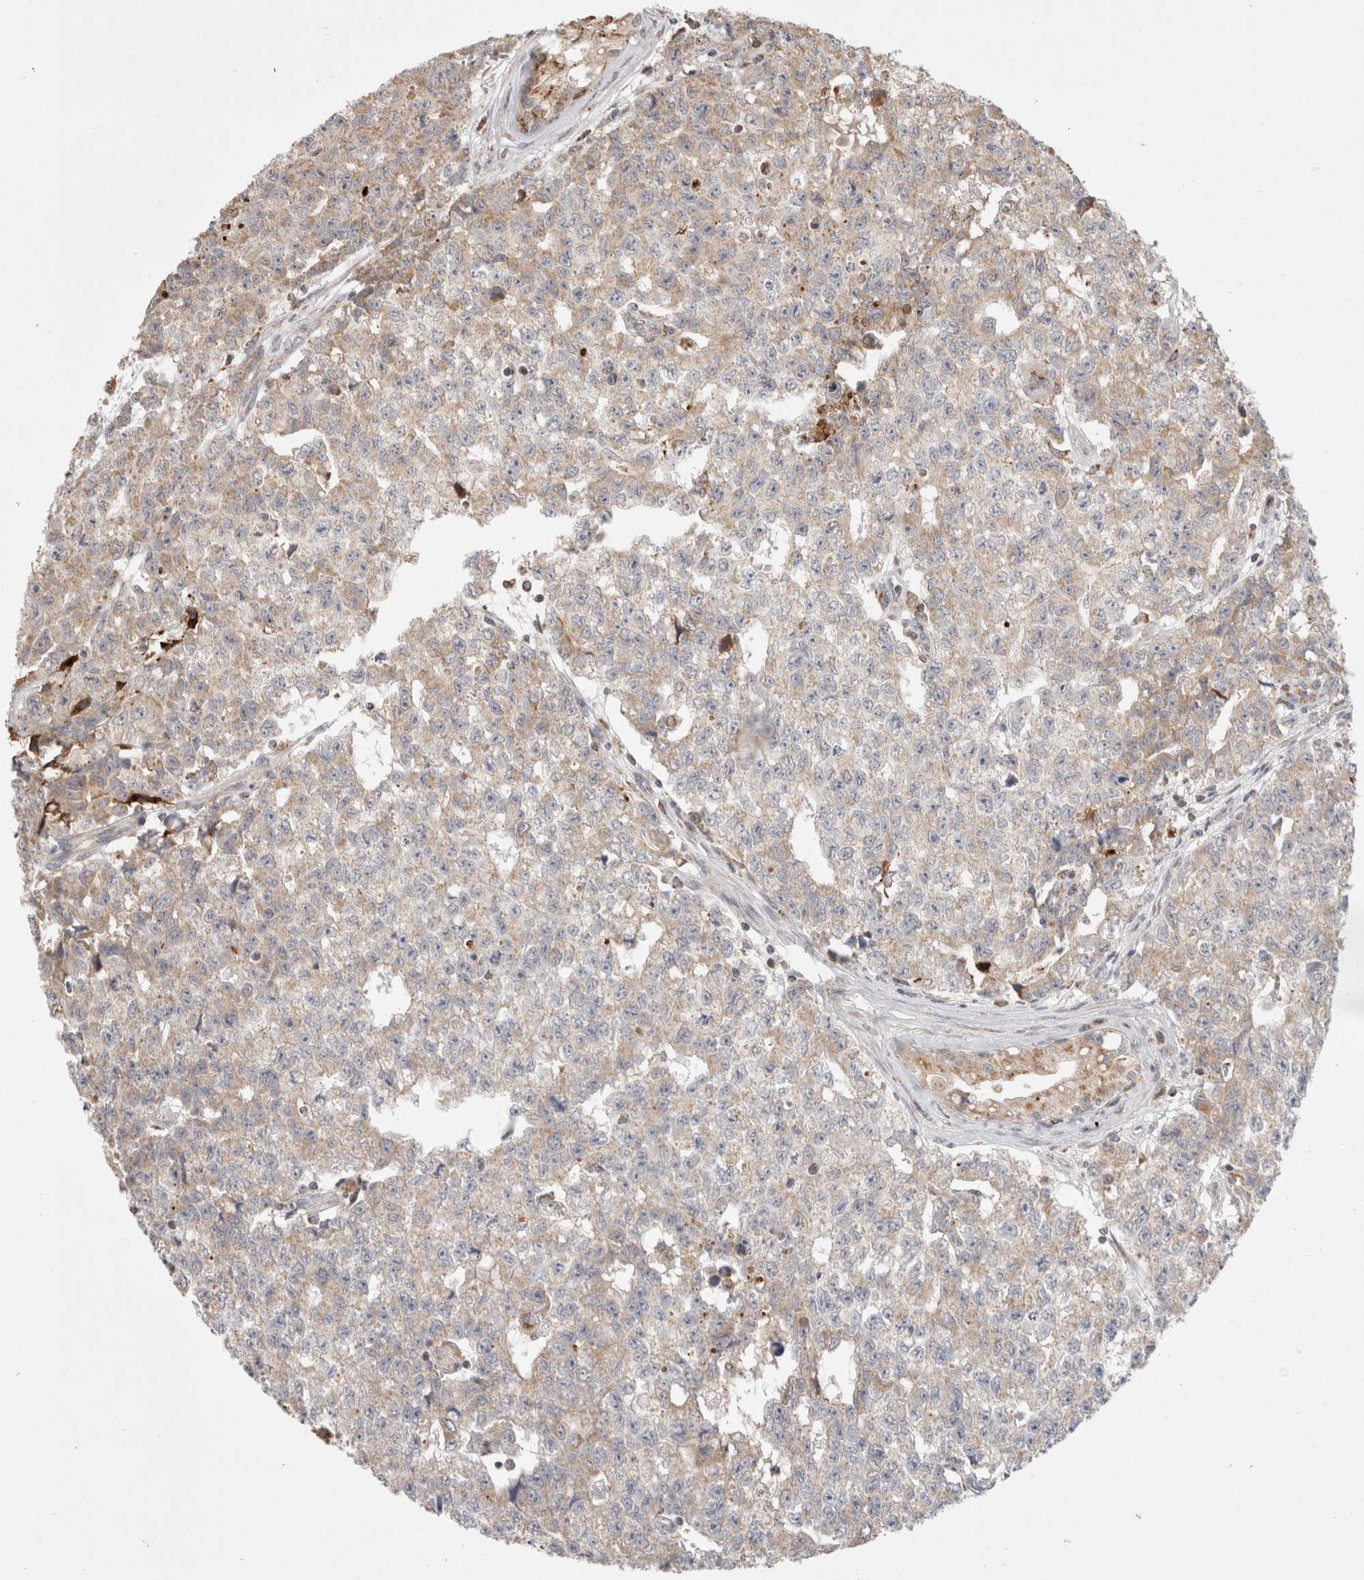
{"staining": {"intensity": "weak", "quantity": "25%-75%", "location": "cytoplasmic/membranous"}, "tissue": "testis cancer", "cell_type": "Tumor cells", "image_type": "cancer", "snomed": [{"axis": "morphology", "description": "Carcinoma, Embryonal, NOS"}, {"axis": "topography", "description": "Testis"}], "caption": "A histopathology image of human testis embryonal carcinoma stained for a protein demonstrates weak cytoplasmic/membranous brown staining in tumor cells.", "gene": "HROB", "patient": {"sex": "male", "age": 28}}